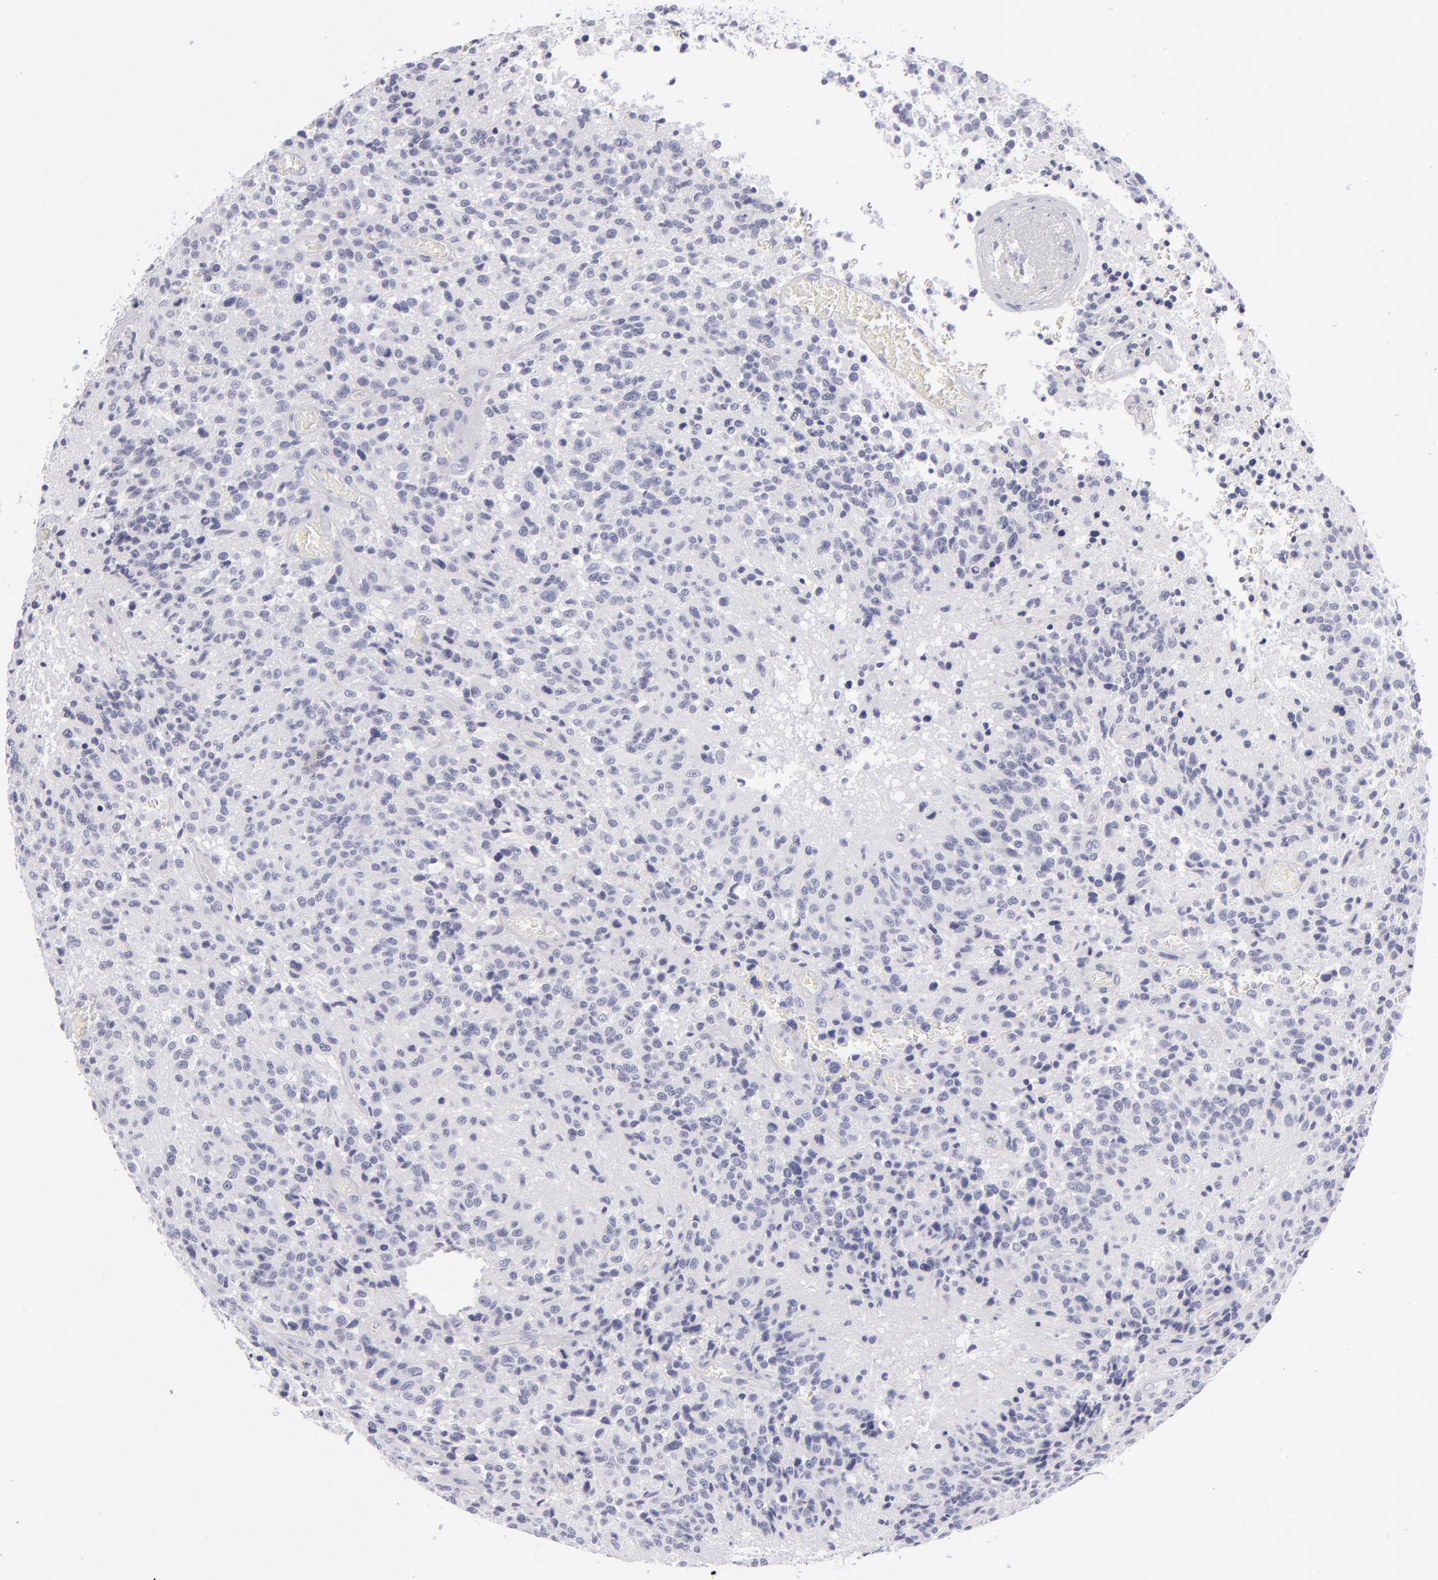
{"staining": {"intensity": "negative", "quantity": "none", "location": "none"}, "tissue": "glioma", "cell_type": "Tumor cells", "image_type": "cancer", "snomed": [{"axis": "morphology", "description": "Glioma, malignant, High grade"}, {"axis": "topography", "description": "Brain"}], "caption": "Immunohistochemistry of human glioma exhibits no expression in tumor cells.", "gene": "ITGB4", "patient": {"sex": "male", "age": 36}}